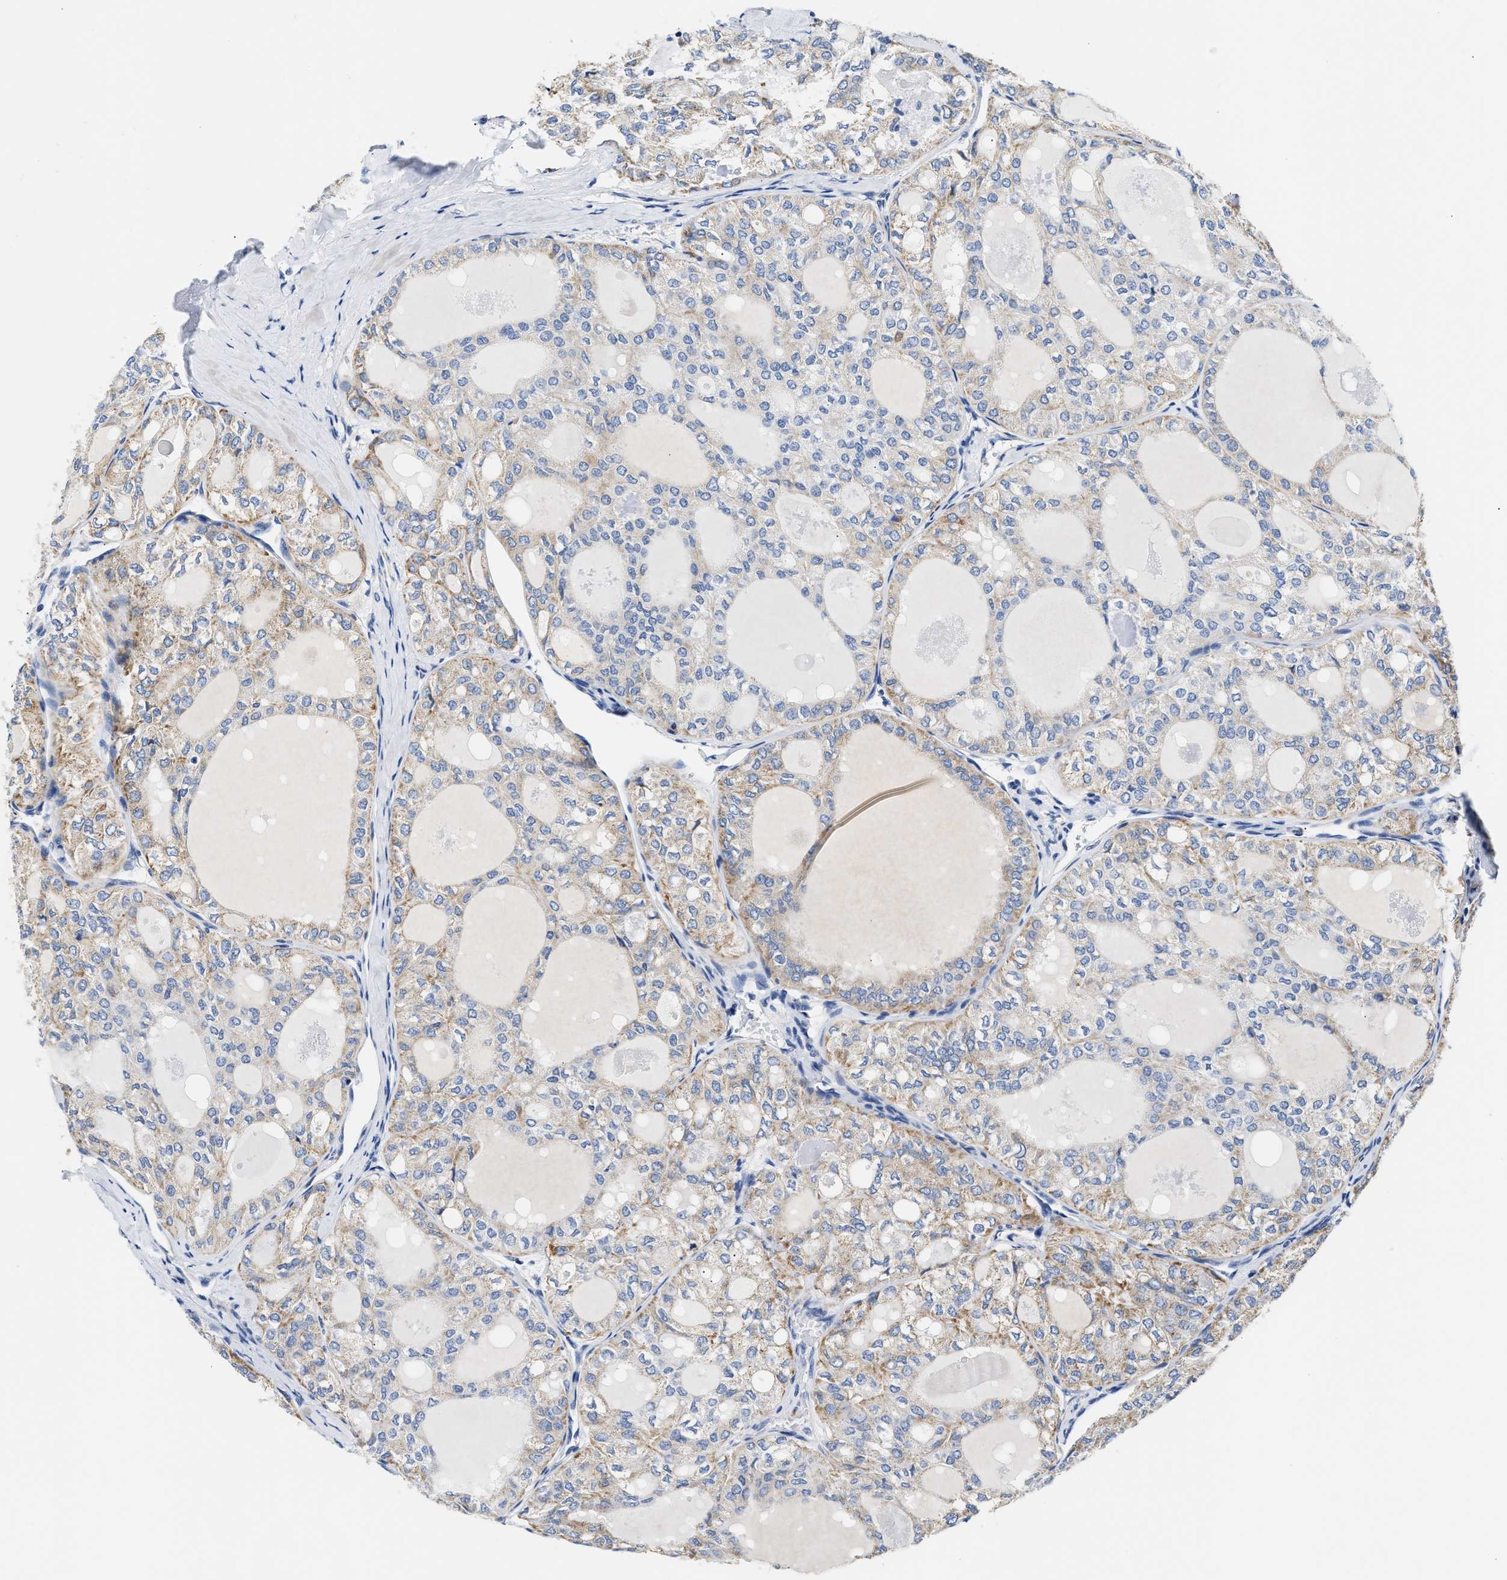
{"staining": {"intensity": "weak", "quantity": ">75%", "location": "cytoplasmic/membranous"}, "tissue": "thyroid cancer", "cell_type": "Tumor cells", "image_type": "cancer", "snomed": [{"axis": "morphology", "description": "Follicular adenoma carcinoma, NOS"}, {"axis": "topography", "description": "Thyroid gland"}], "caption": "Weak cytoplasmic/membranous expression for a protein is present in approximately >75% of tumor cells of thyroid follicular adenoma carcinoma using IHC.", "gene": "ACADVL", "patient": {"sex": "male", "age": 75}}